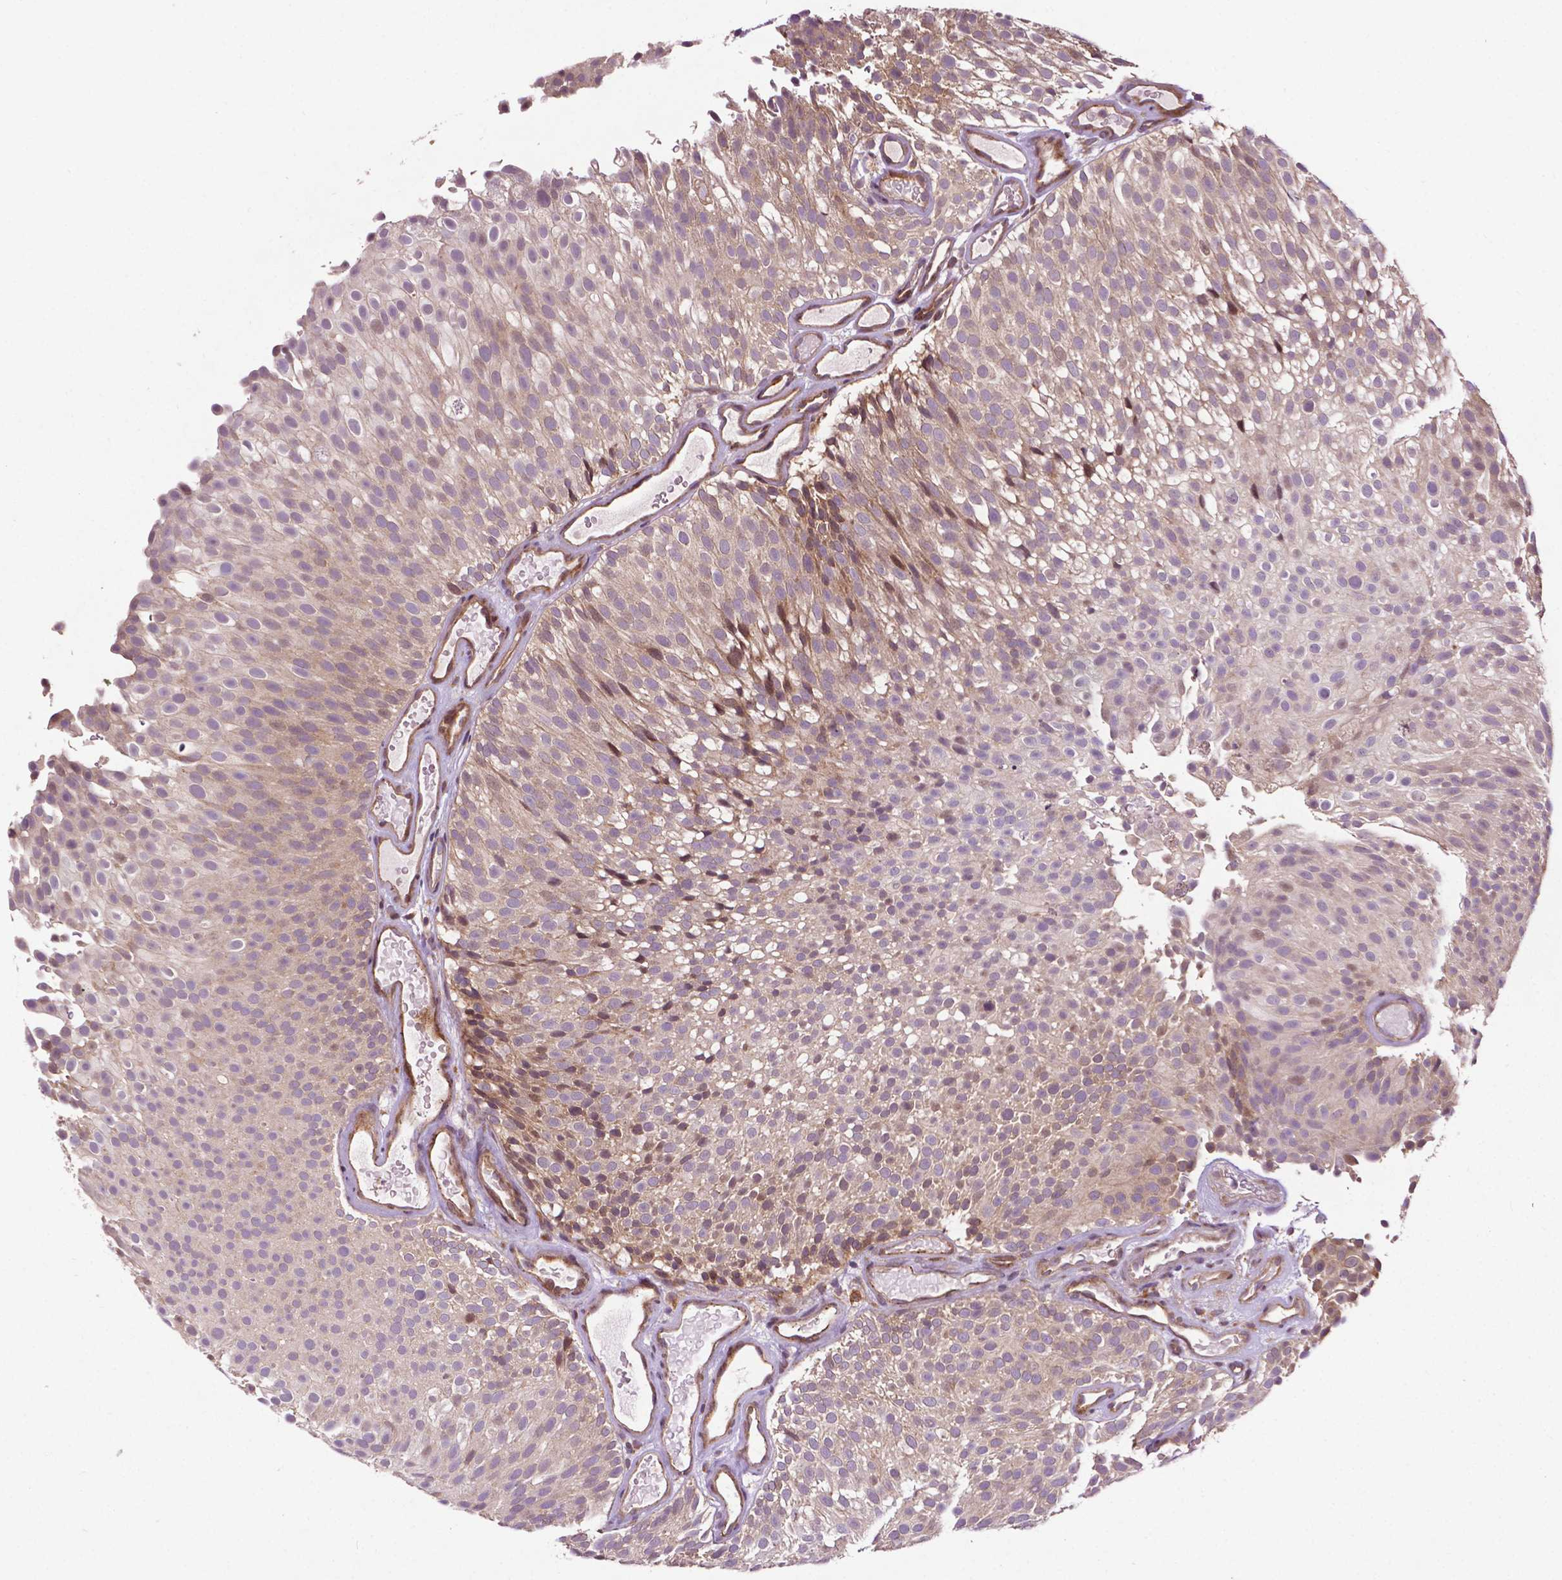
{"staining": {"intensity": "weak", "quantity": "25%-75%", "location": "cytoplasmic/membranous"}, "tissue": "urothelial cancer", "cell_type": "Tumor cells", "image_type": "cancer", "snomed": [{"axis": "morphology", "description": "Urothelial carcinoma, Low grade"}, {"axis": "topography", "description": "Urinary bladder"}], "caption": "The micrograph reveals immunohistochemical staining of urothelial cancer. There is weak cytoplasmic/membranous positivity is present in approximately 25%-75% of tumor cells.", "gene": "TMX2", "patient": {"sex": "male", "age": 78}}